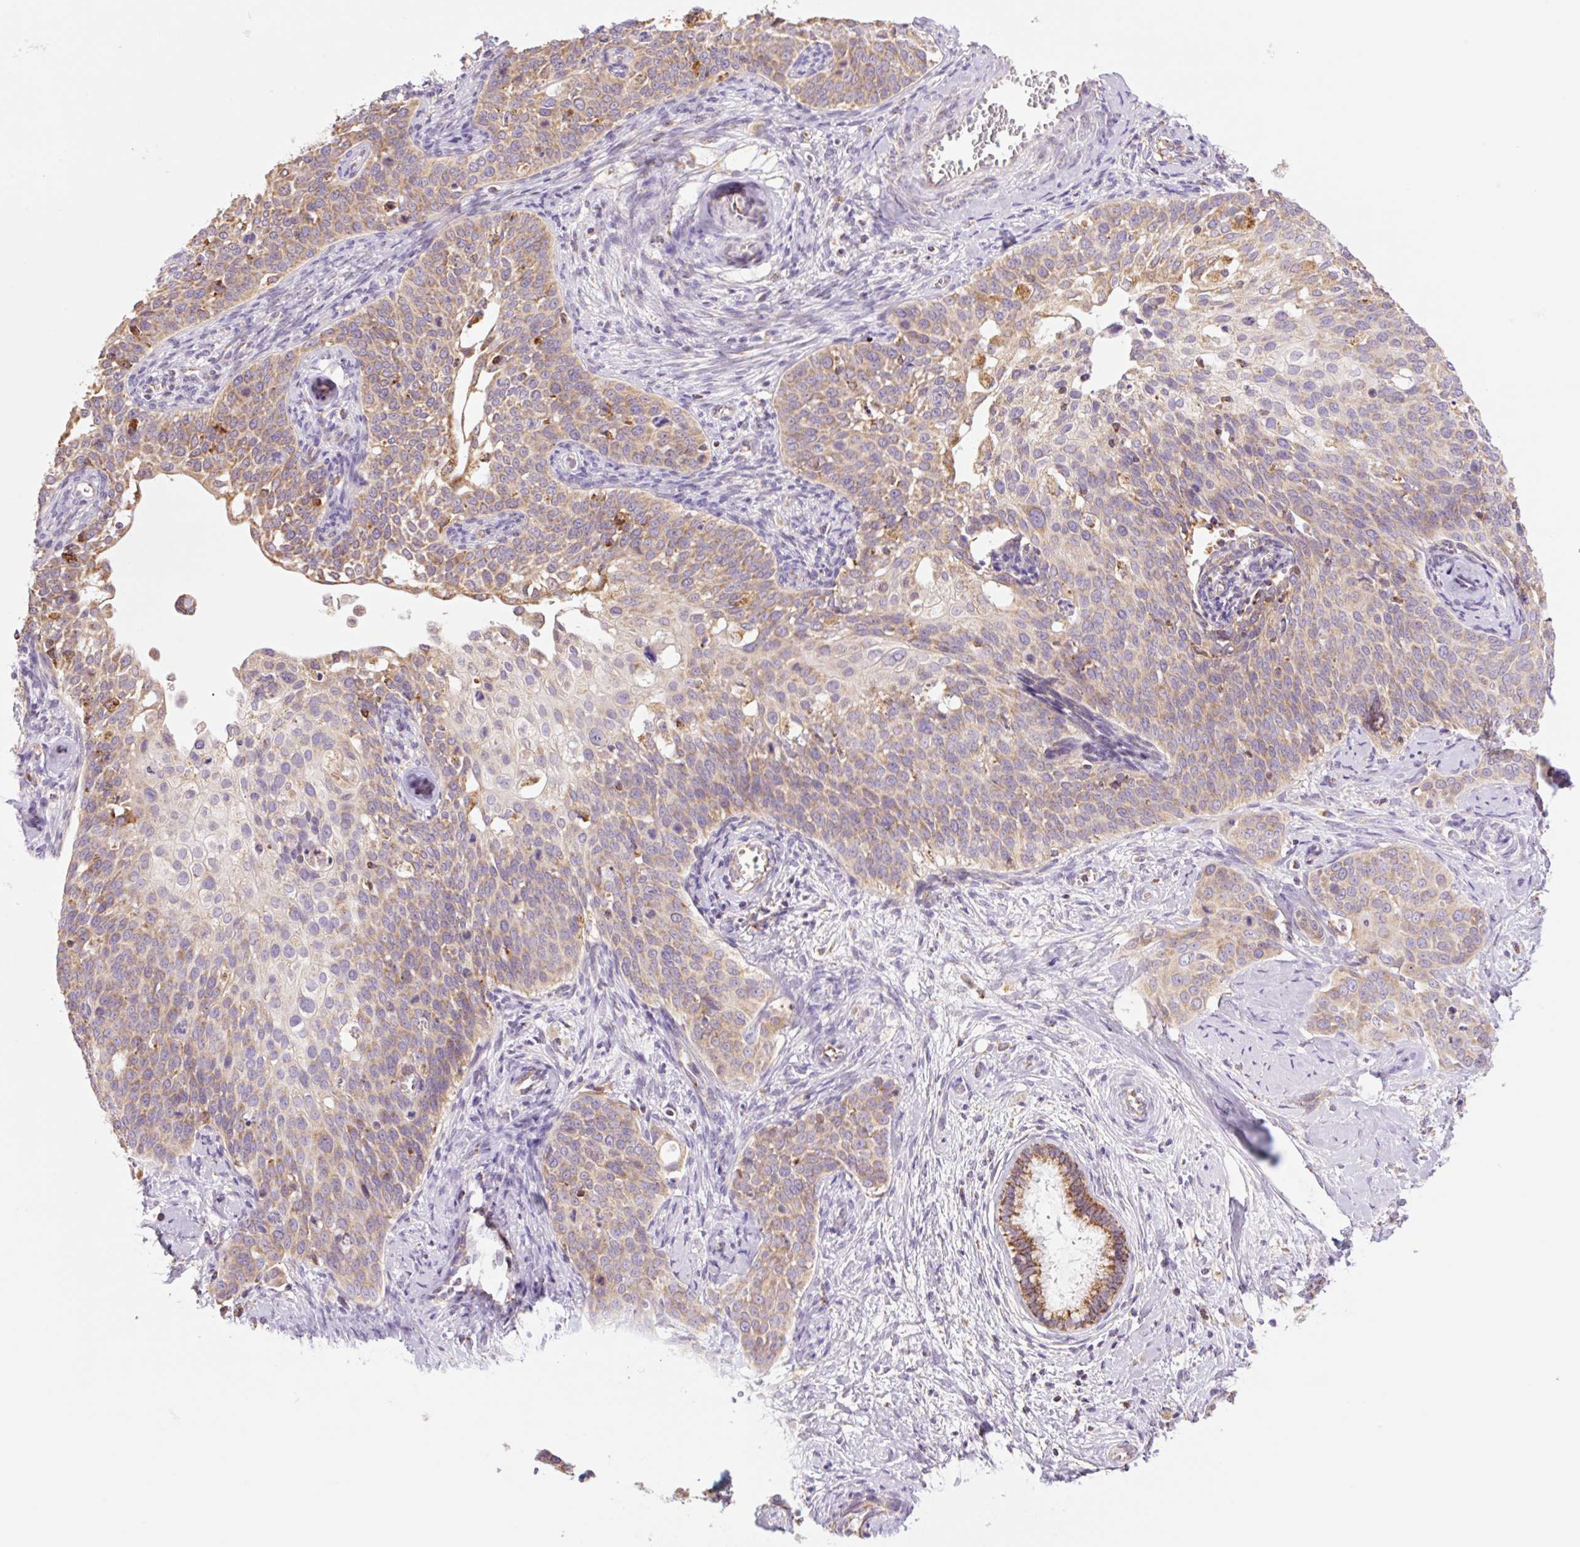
{"staining": {"intensity": "moderate", "quantity": ">75%", "location": "cytoplasmic/membranous"}, "tissue": "cervical cancer", "cell_type": "Tumor cells", "image_type": "cancer", "snomed": [{"axis": "morphology", "description": "Squamous cell carcinoma, NOS"}, {"axis": "topography", "description": "Cervix"}], "caption": "Immunohistochemistry (DAB) staining of cervical squamous cell carcinoma shows moderate cytoplasmic/membranous protein expression in approximately >75% of tumor cells.", "gene": "GOSR2", "patient": {"sex": "female", "age": 44}}